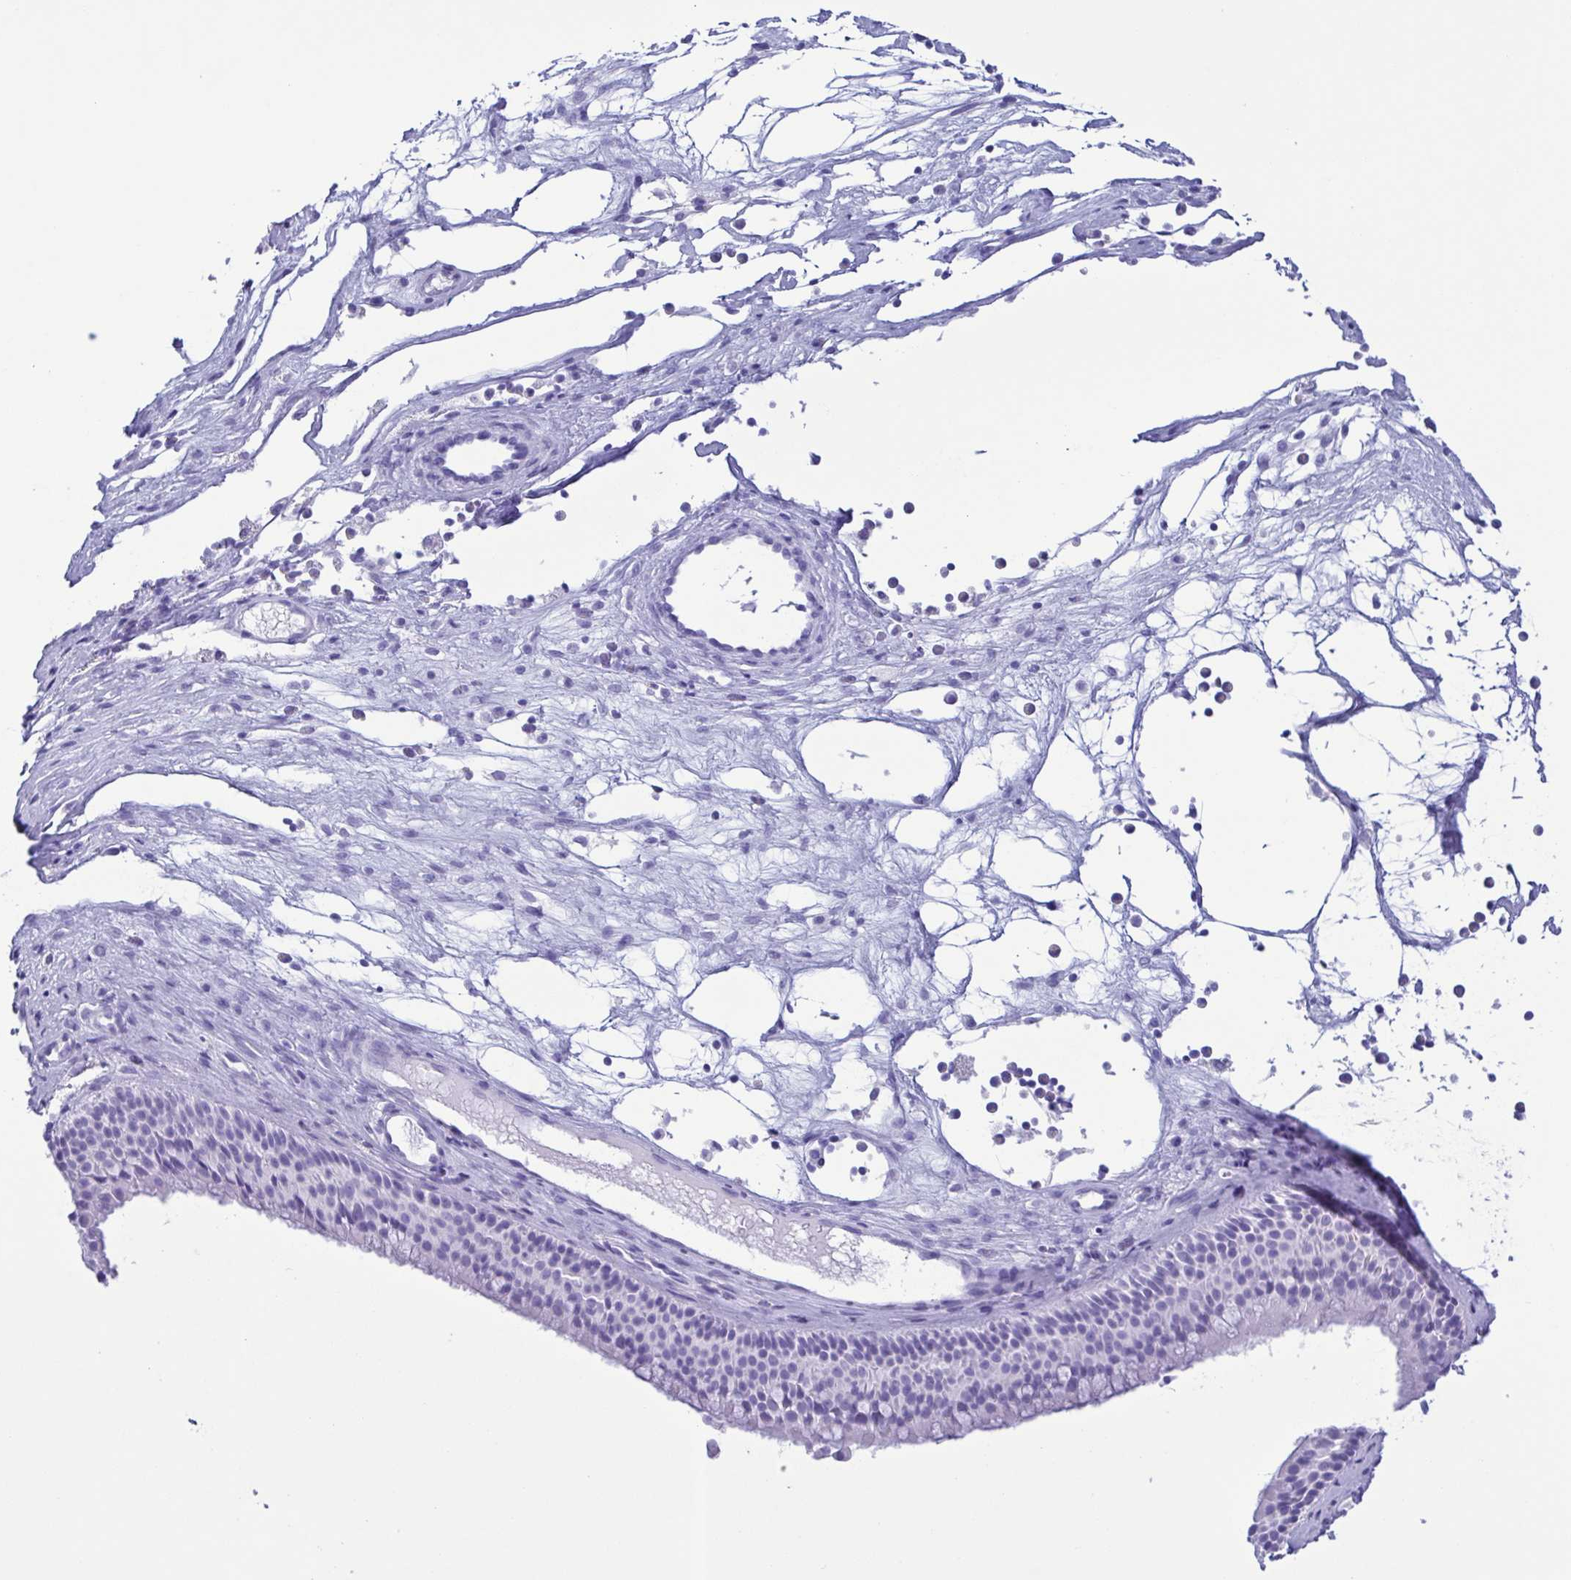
{"staining": {"intensity": "negative", "quantity": "none", "location": "none"}, "tissue": "nasopharynx", "cell_type": "Respiratory epithelial cells", "image_type": "normal", "snomed": [{"axis": "morphology", "description": "Normal tissue, NOS"}, {"axis": "topography", "description": "Nasopharynx"}], "caption": "An IHC micrograph of benign nasopharynx is shown. There is no staining in respiratory epithelial cells of nasopharynx. (Immunohistochemistry, brightfield microscopy, high magnification).", "gene": "TSPY10", "patient": {"sex": "male", "age": 68}}